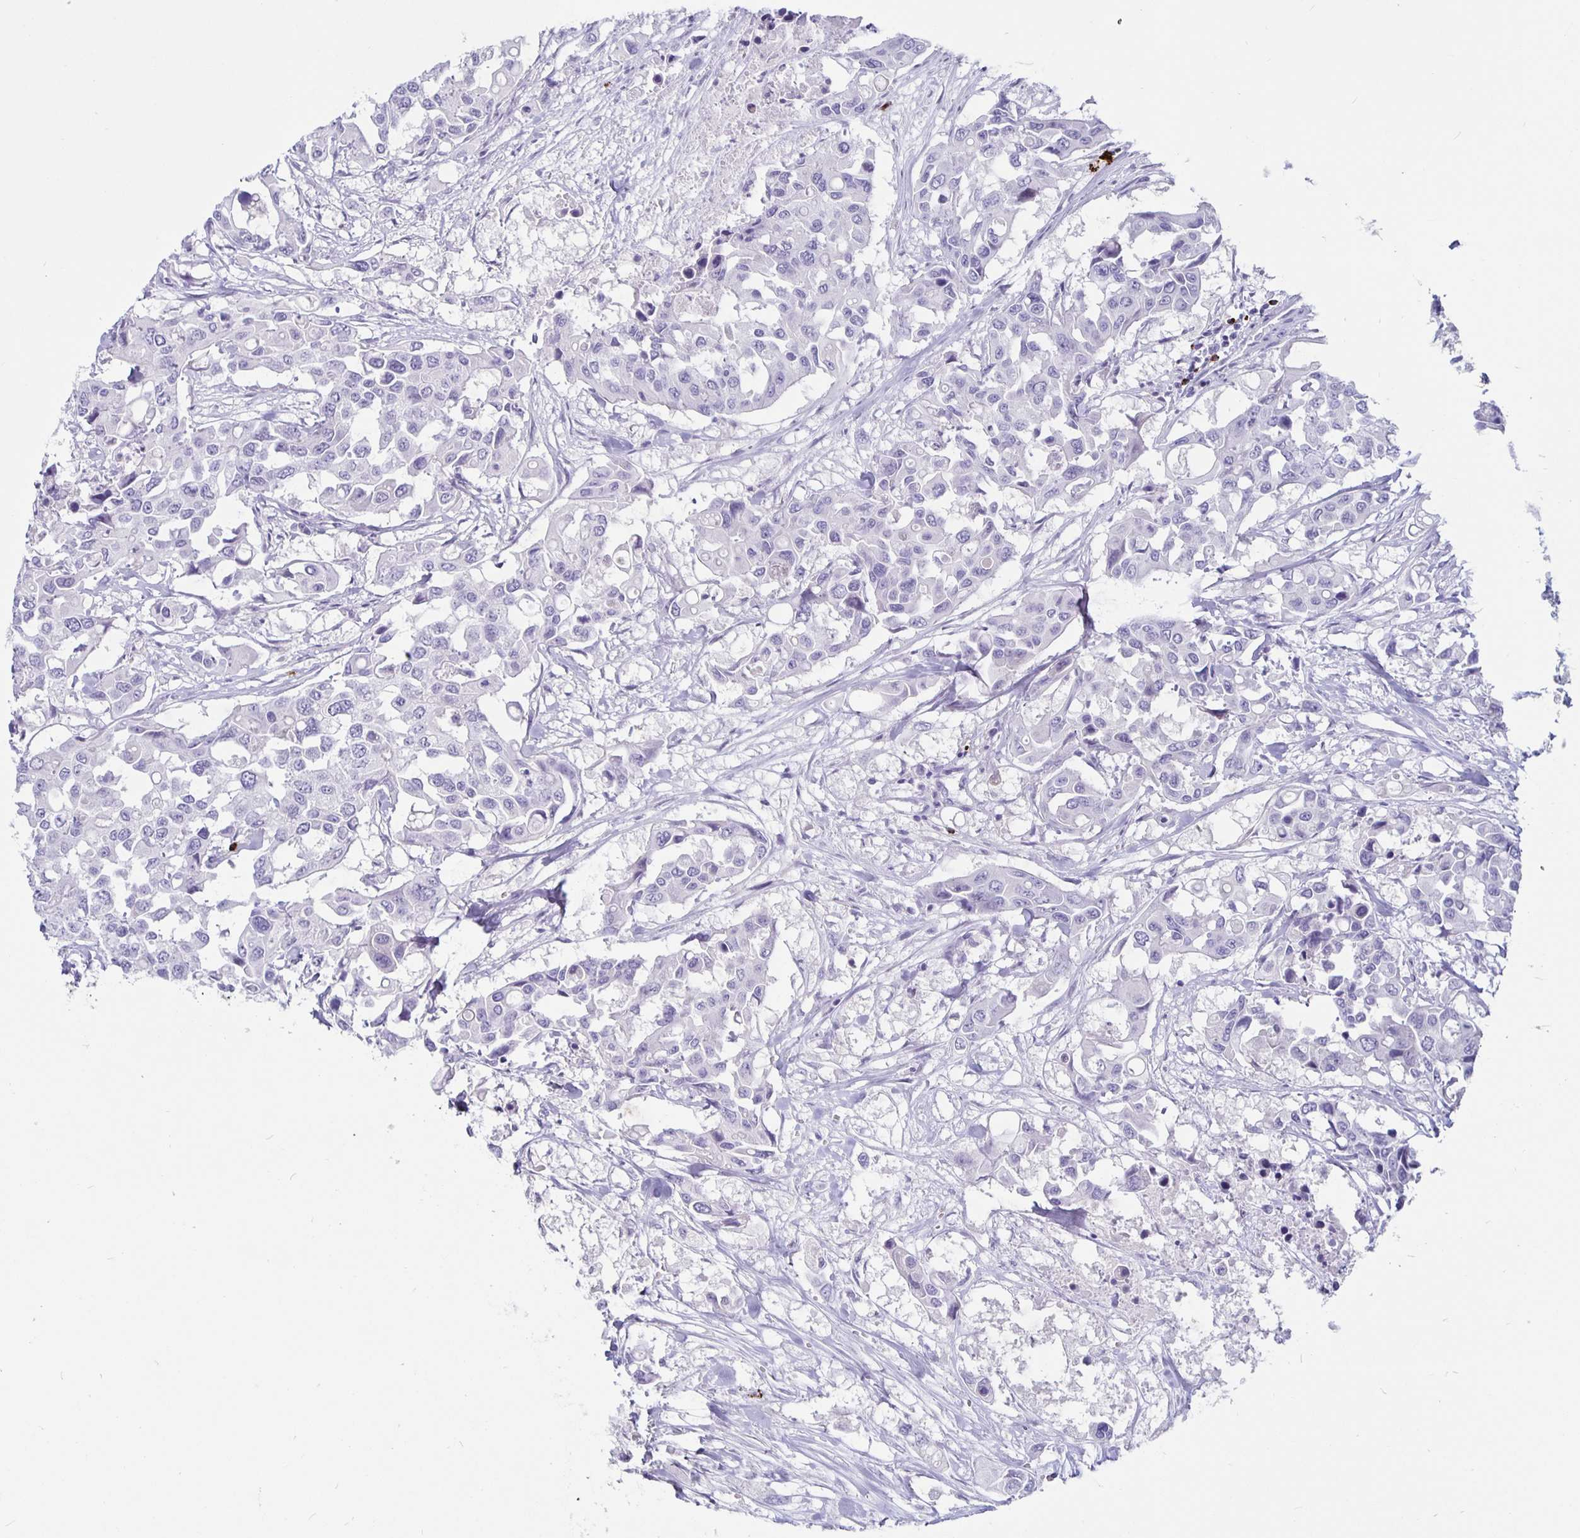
{"staining": {"intensity": "negative", "quantity": "none", "location": "none"}, "tissue": "colorectal cancer", "cell_type": "Tumor cells", "image_type": "cancer", "snomed": [{"axis": "morphology", "description": "Adenocarcinoma, NOS"}, {"axis": "topography", "description": "Colon"}], "caption": "Immunohistochemical staining of colorectal cancer shows no significant expression in tumor cells. (DAB (3,3'-diaminobenzidine) IHC visualized using brightfield microscopy, high magnification).", "gene": "GZMK", "patient": {"sex": "male", "age": 77}}